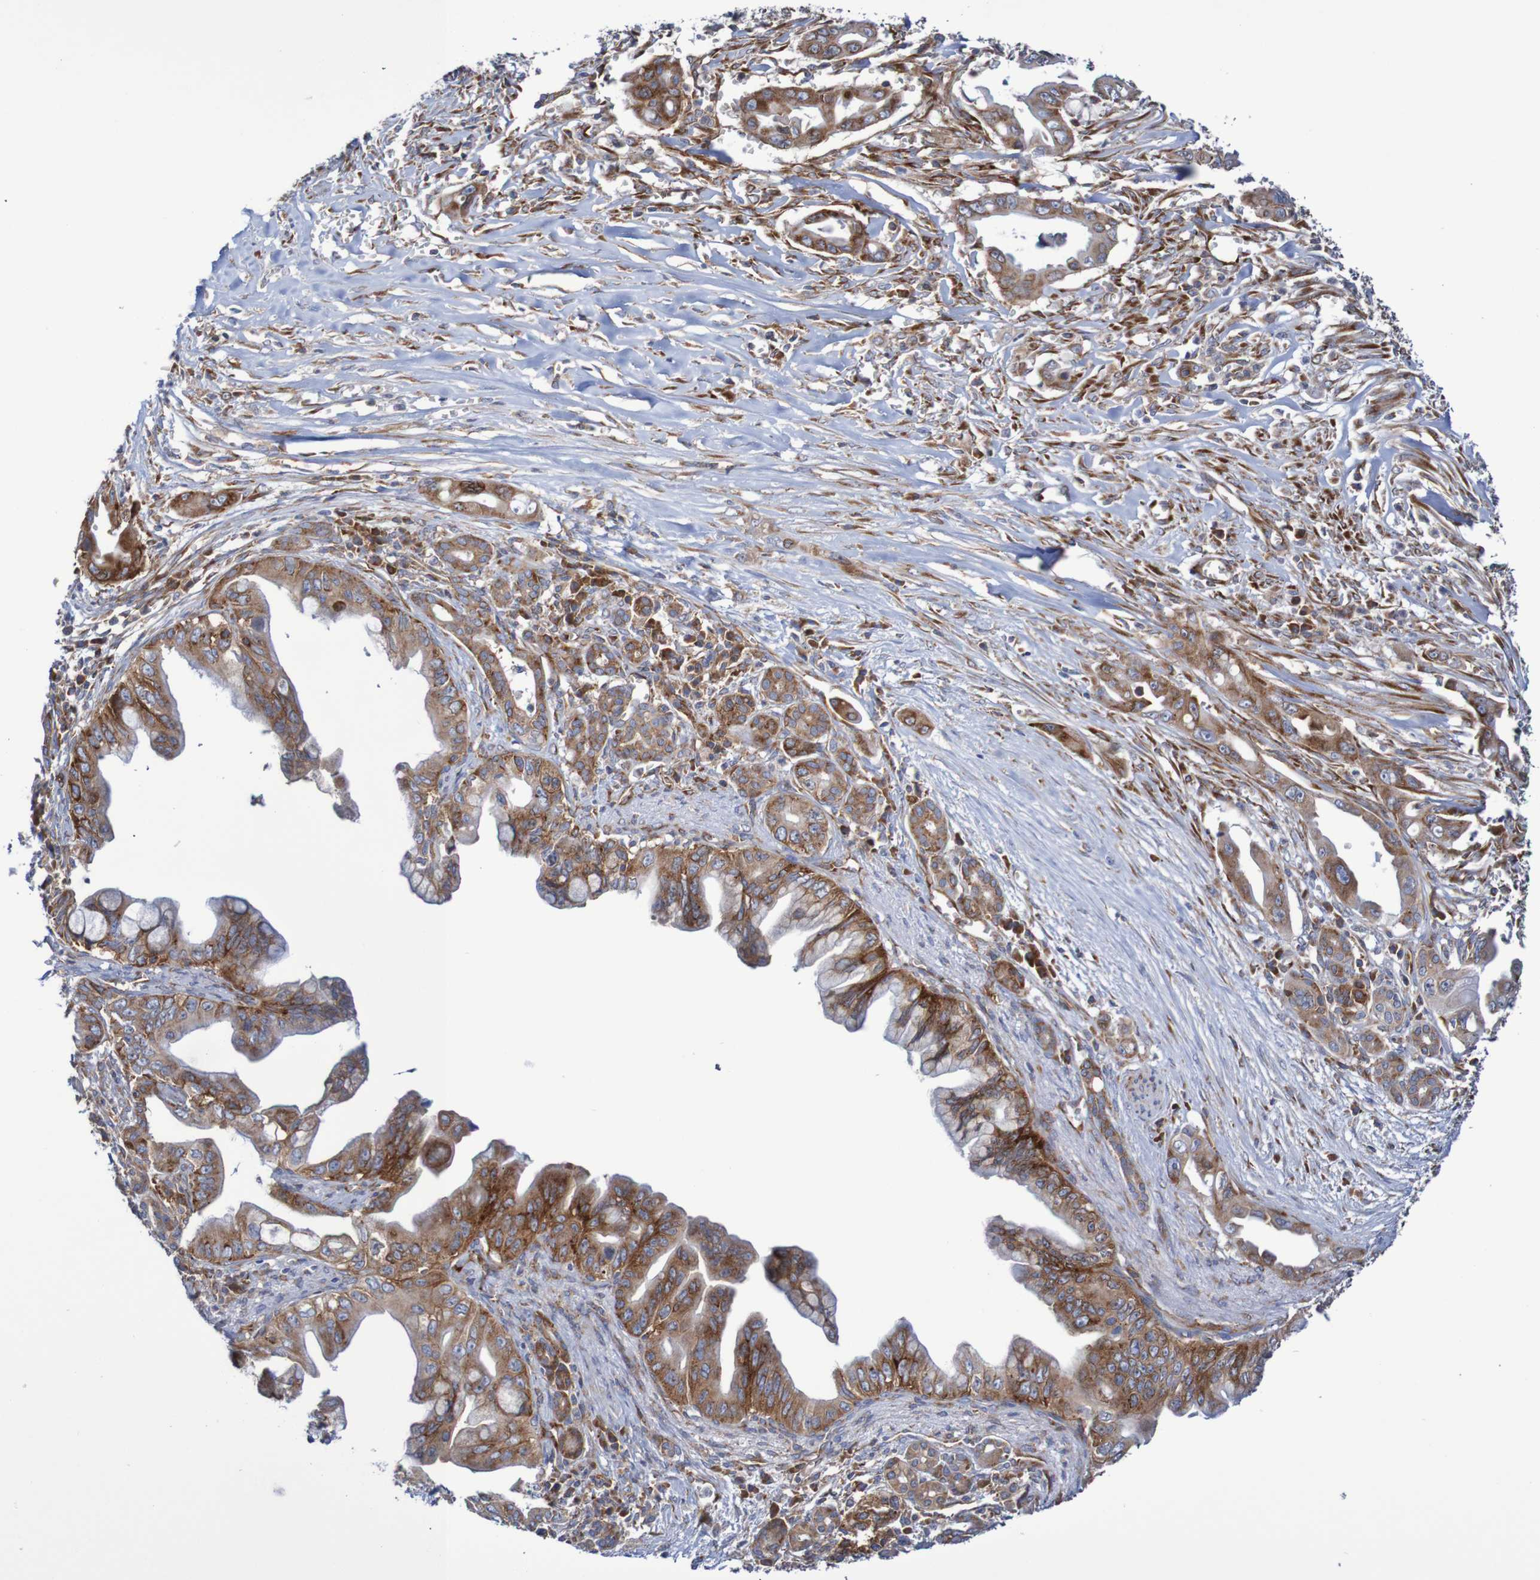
{"staining": {"intensity": "moderate", "quantity": ">75%", "location": "cytoplasmic/membranous"}, "tissue": "pancreatic cancer", "cell_type": "Tumor cells", "image_type": "cancer", "snomed": [{"axis": "morphology", "description": "Adenocarcinoma, NOS"}, {"axis": "topography", "description": "Pancreas"}], "caption": "High-magnification brightfield microscopy of adenocarcinoma (pancreatic) stained with DAB (3,3'-diaminobenzidine) (brown) and counterstained with hematoxylin (blue). tumor cells exhibit moderate cytoplasmic/membranous expression is seen in approximately>75% of cells.", "gene": "FXR2", "patient": {"sex": "male", "age": 59}}